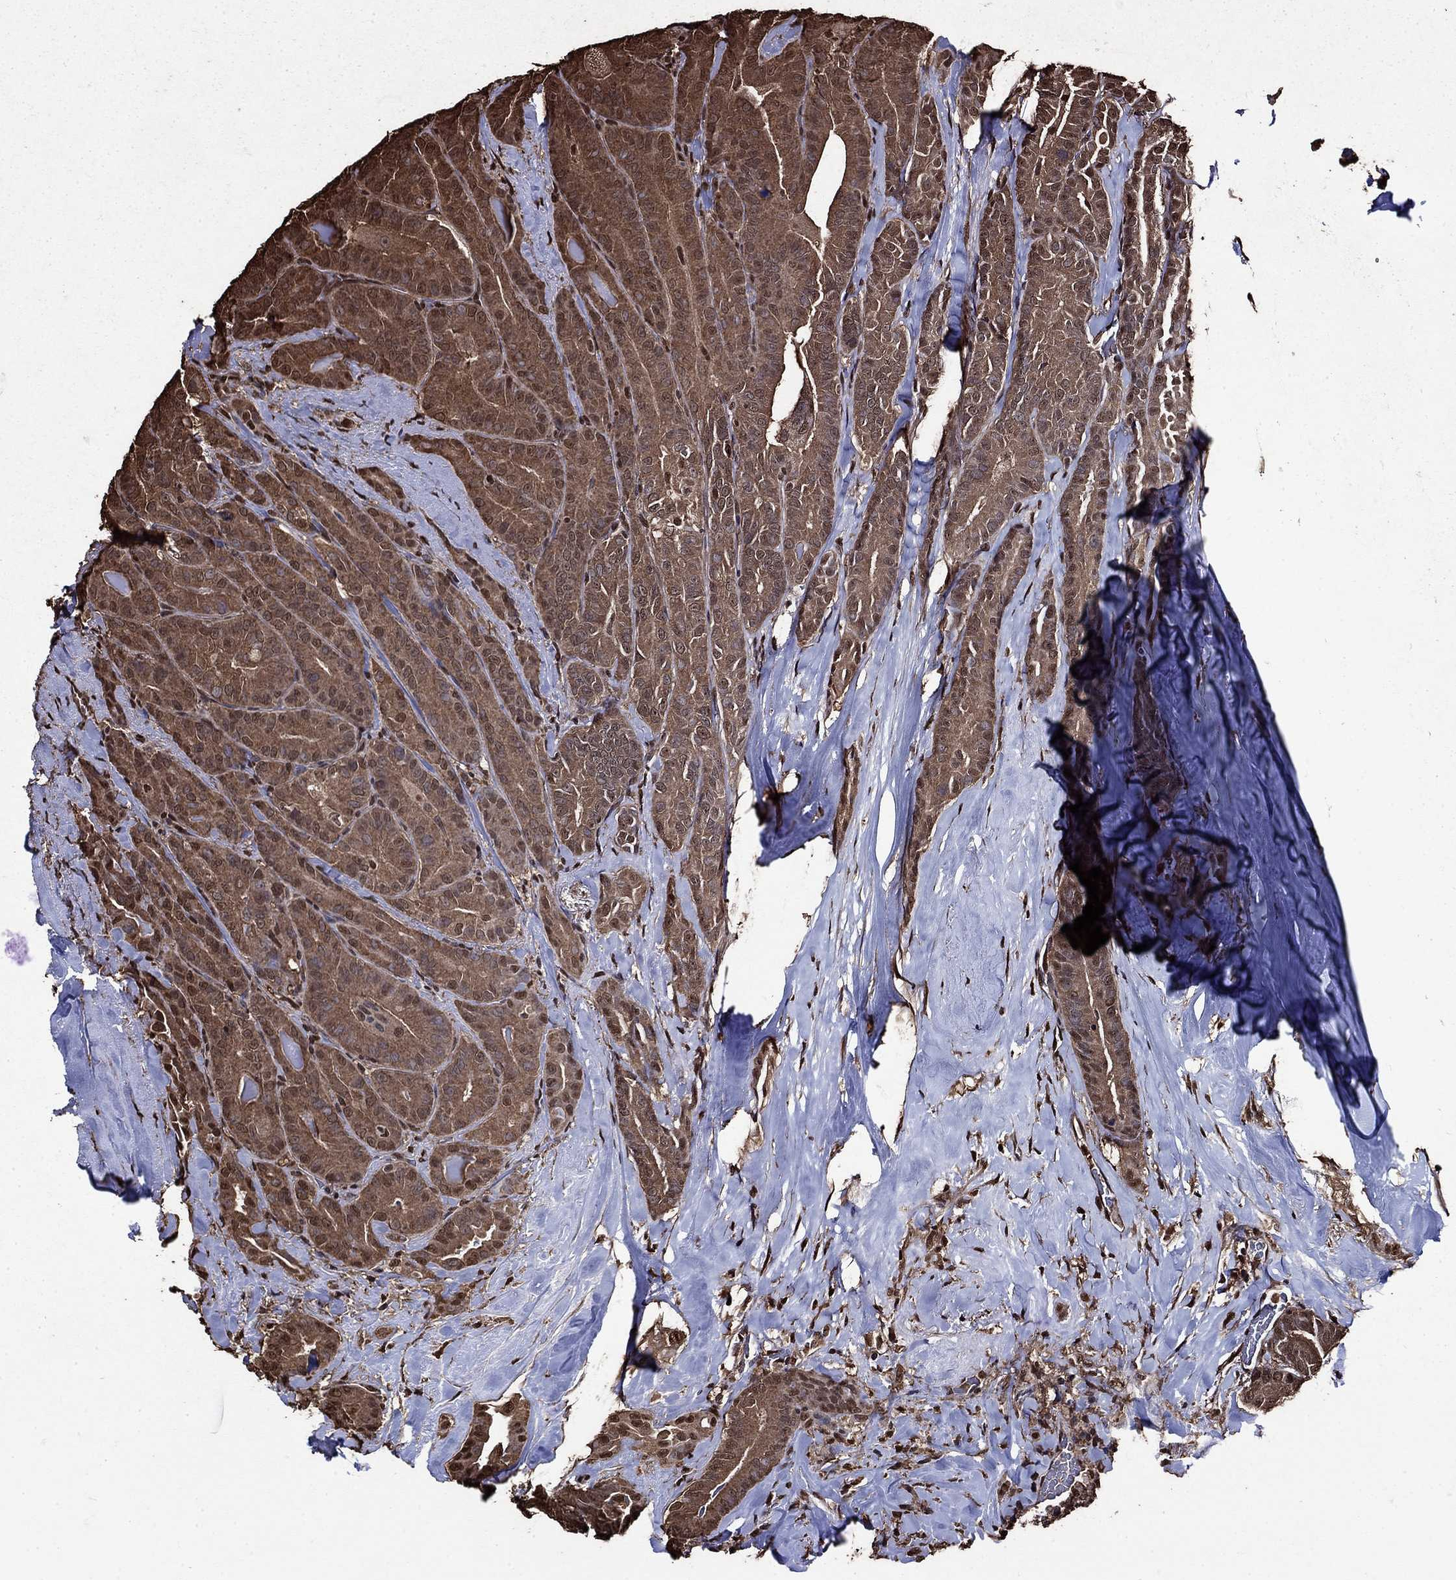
{"staining": {"intensity": "weak", "quantity": ">75%", "location": "cytoplasmic/membranous"}, "tissue": "thyroid cancer", "cell_type": "Tumor cells", "image_type": "cancer", "snomed": [{"axis": "morphology", "description": "Papillary adenocarcinoma, NOS"}, {"axis": "topography", "description": "Thyroid gland"}], "caption": "Immunohistochemical staining of thyroid cancer (papillary adenocarcinoma) demonstrates weak cytoplasmic/membranous protein positivity in about >75% of tumor cells.", "gene": "GAPDH", "patient": {"sex": "male", "age": 61}}